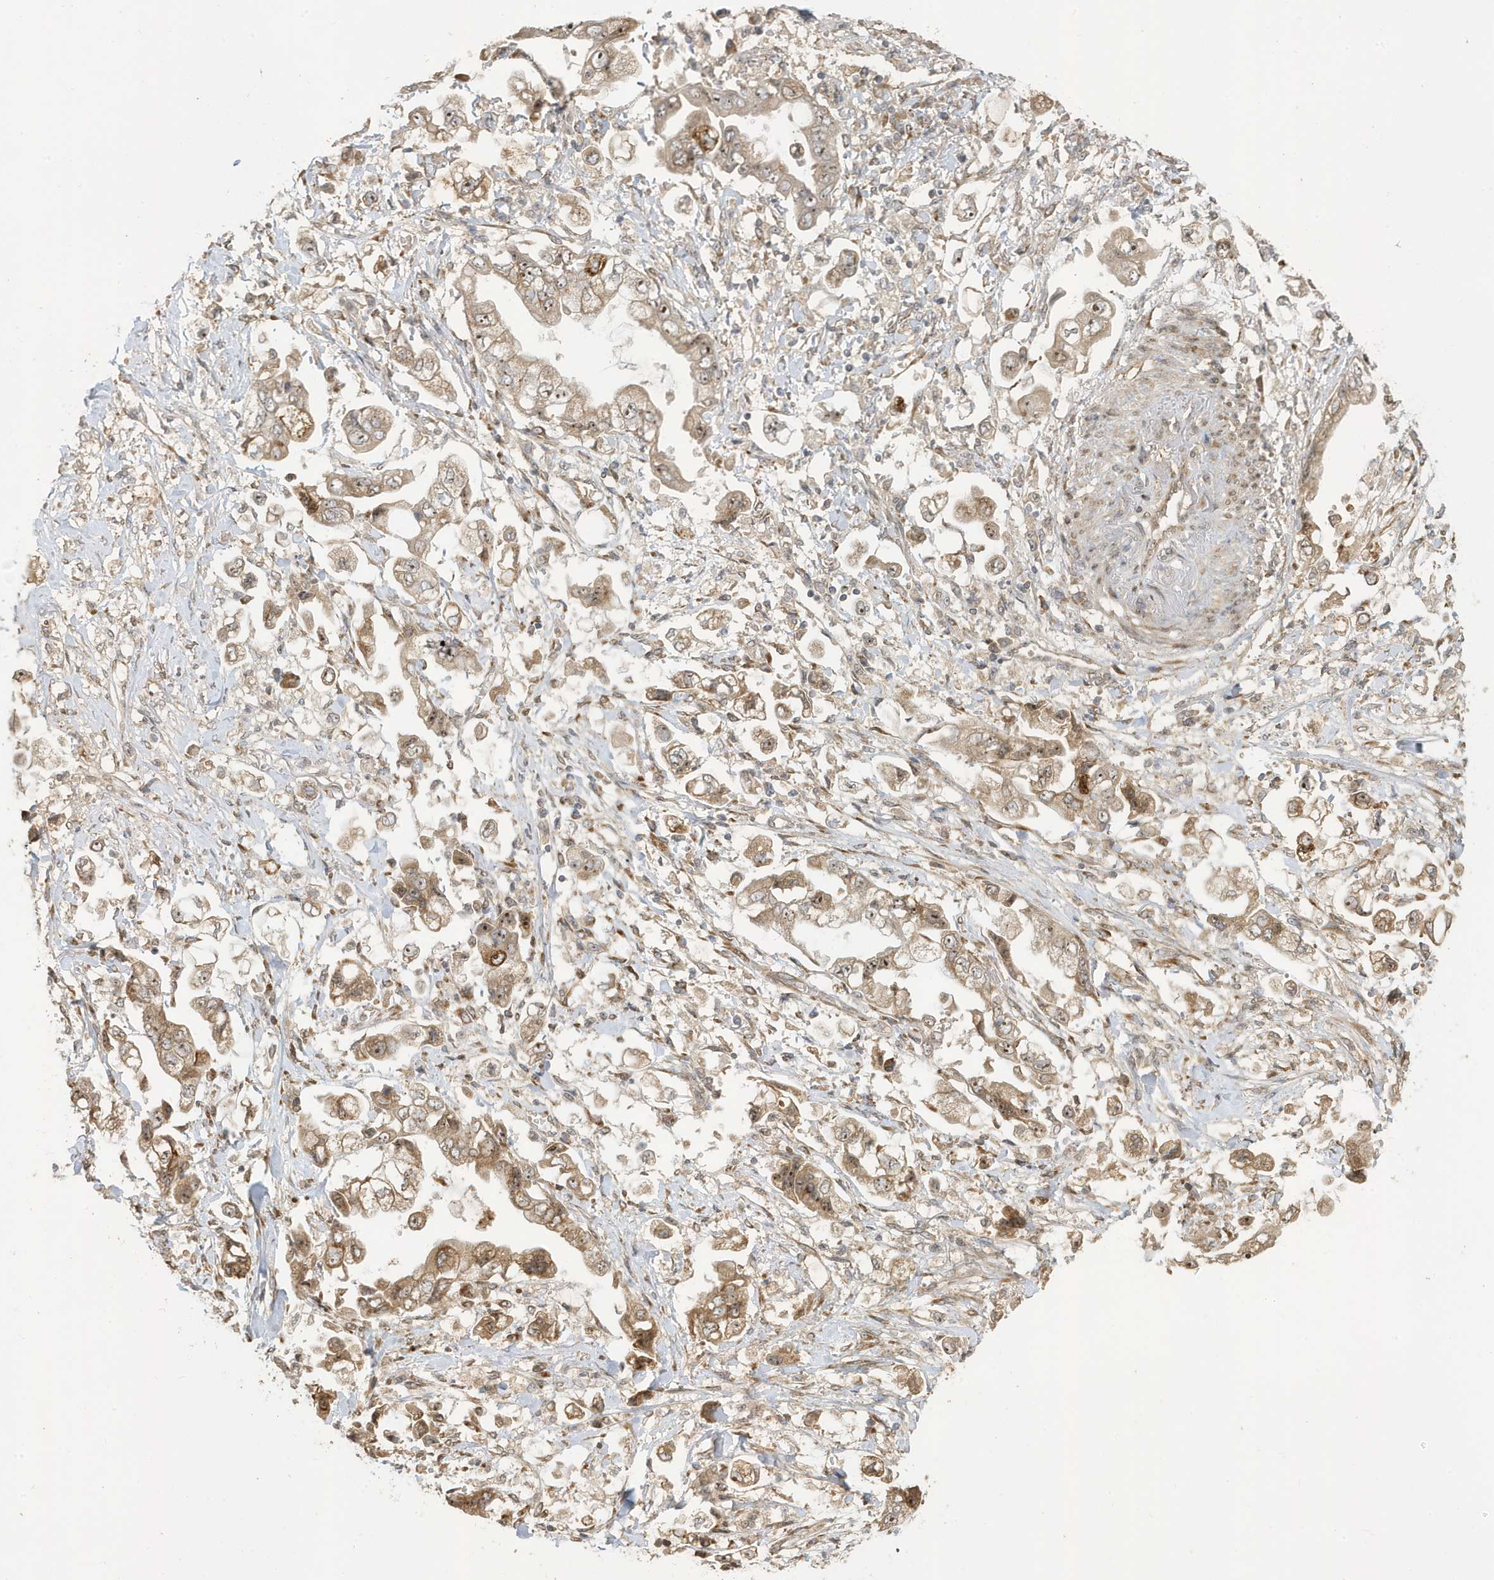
{"staining": {"intensity": "moderate", "quantity": ">75%", "location": "cytoplasmic/membranous,nuclear"}, "tissue": "stomach cancer", "cell_type": "Tumor cells", "image_type": "cancer", "snomed": [{"axis": "morphology", "description": "Adenocarcinoma, NOS"}, {"axis": "topography", "description": "Stomach"}], "caption": "This is an image of immunohistochemistry (IHC) staining of stomach cancer (adenocarcinoma), which shows moderate staining in the cytoplasmic/membranous and nuclear of tumor cells.", "gene": "ECM2", "patient": {"sex": "male", "age": 62}}